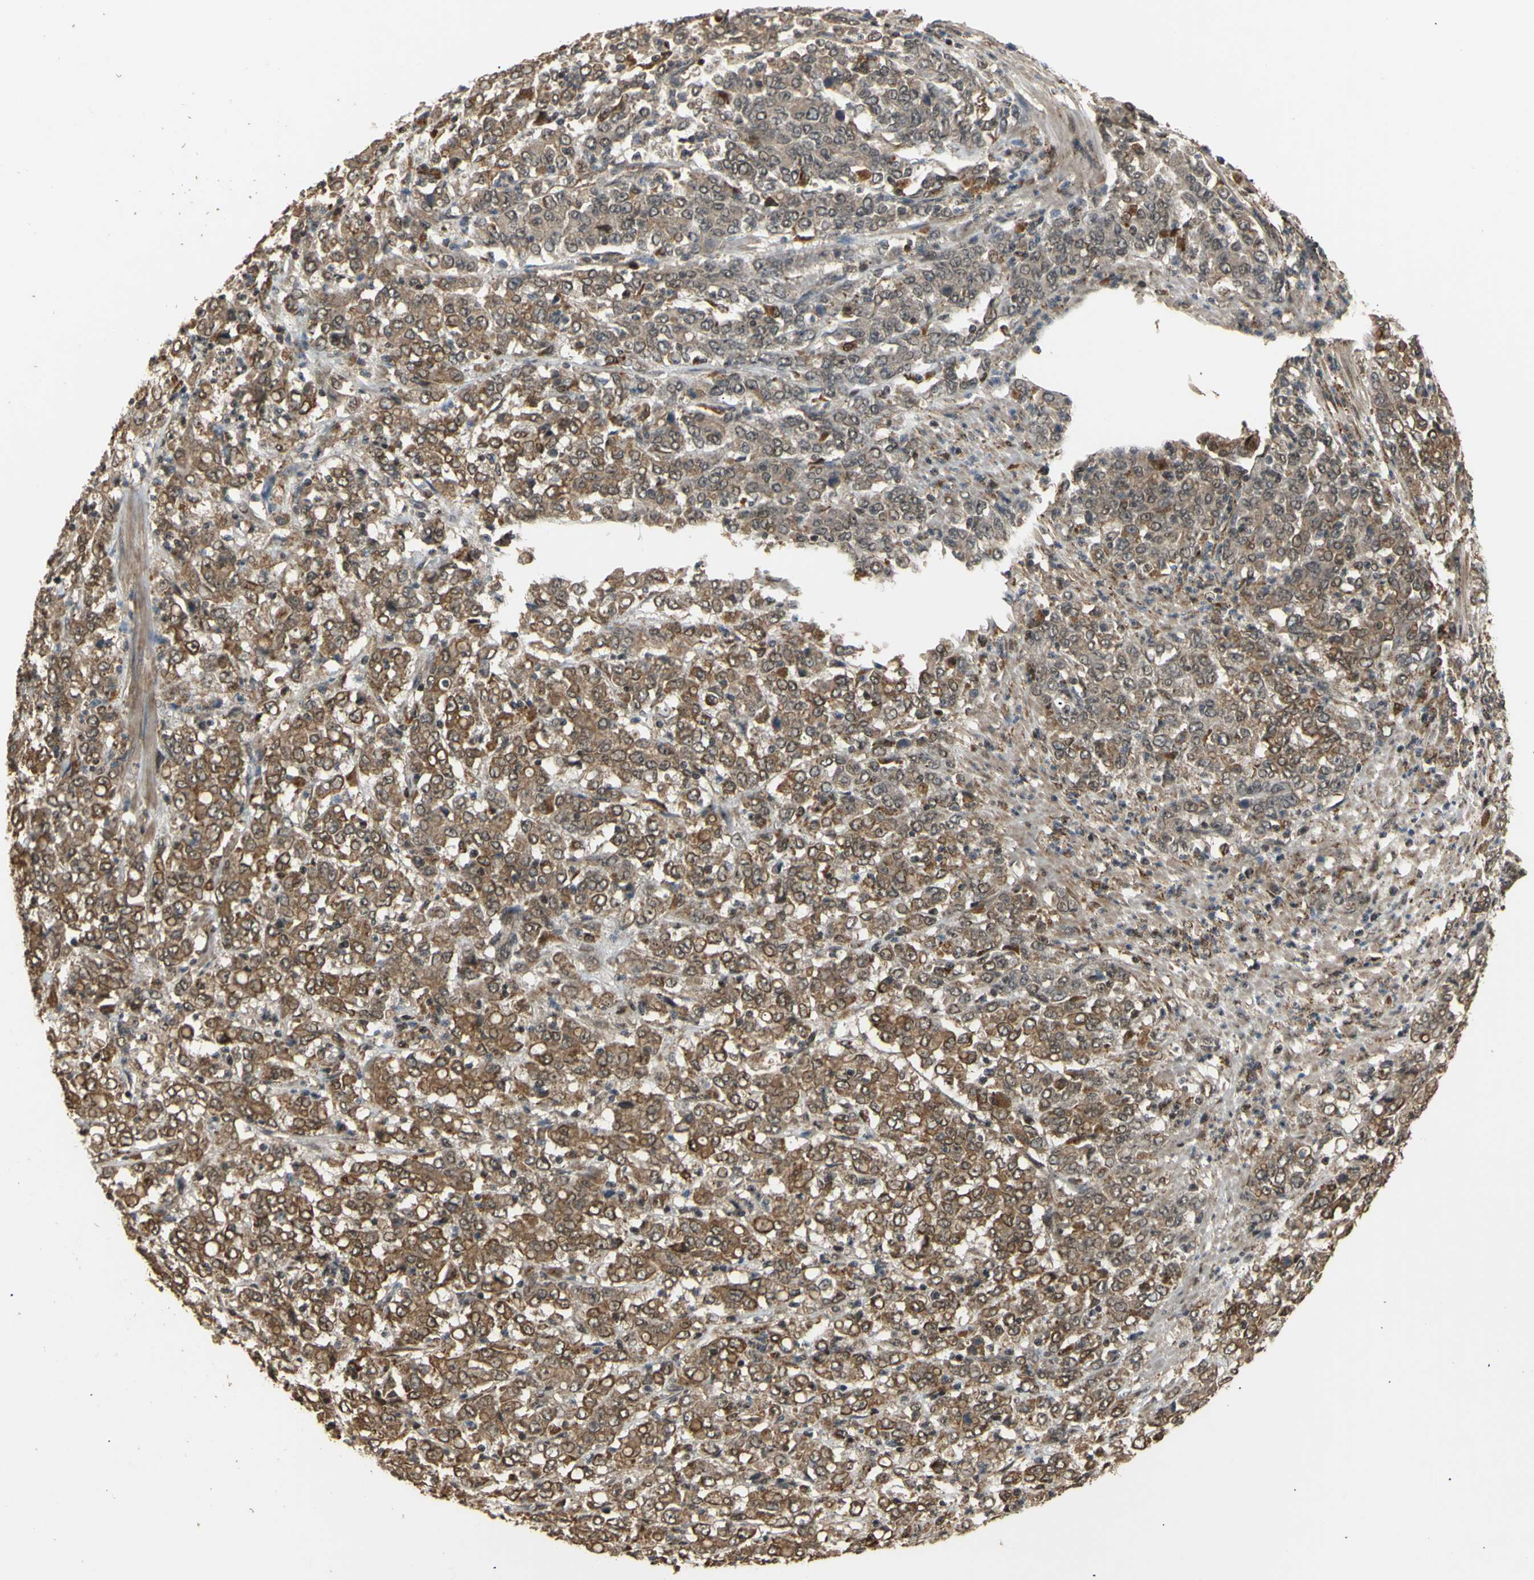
{"staining": {"intensity": "moderate", "quantity": ">75%", "location": "cytoplasmic/membranous"}, "tissue": "stomach cancer", "cell_type": "Tumor cells", "image_type": "cancer", "snomed": [{"axis": "morphology", "description": "Adenocarcinoma, NOS"}, {"axis": "topography", "description": "Stomach, lower"}], "caption": "Adenocarcinoma (stomach) tissue shows moderate cytoplasmic/membranous positivity in about >75% of tumor cells (DAB (3,3'-diaminobenzidine) = brown stain, brightfield microscopy at high magnification).", "gene": "GTF2E2", "patient": {"sex": "female", "age": 71}}